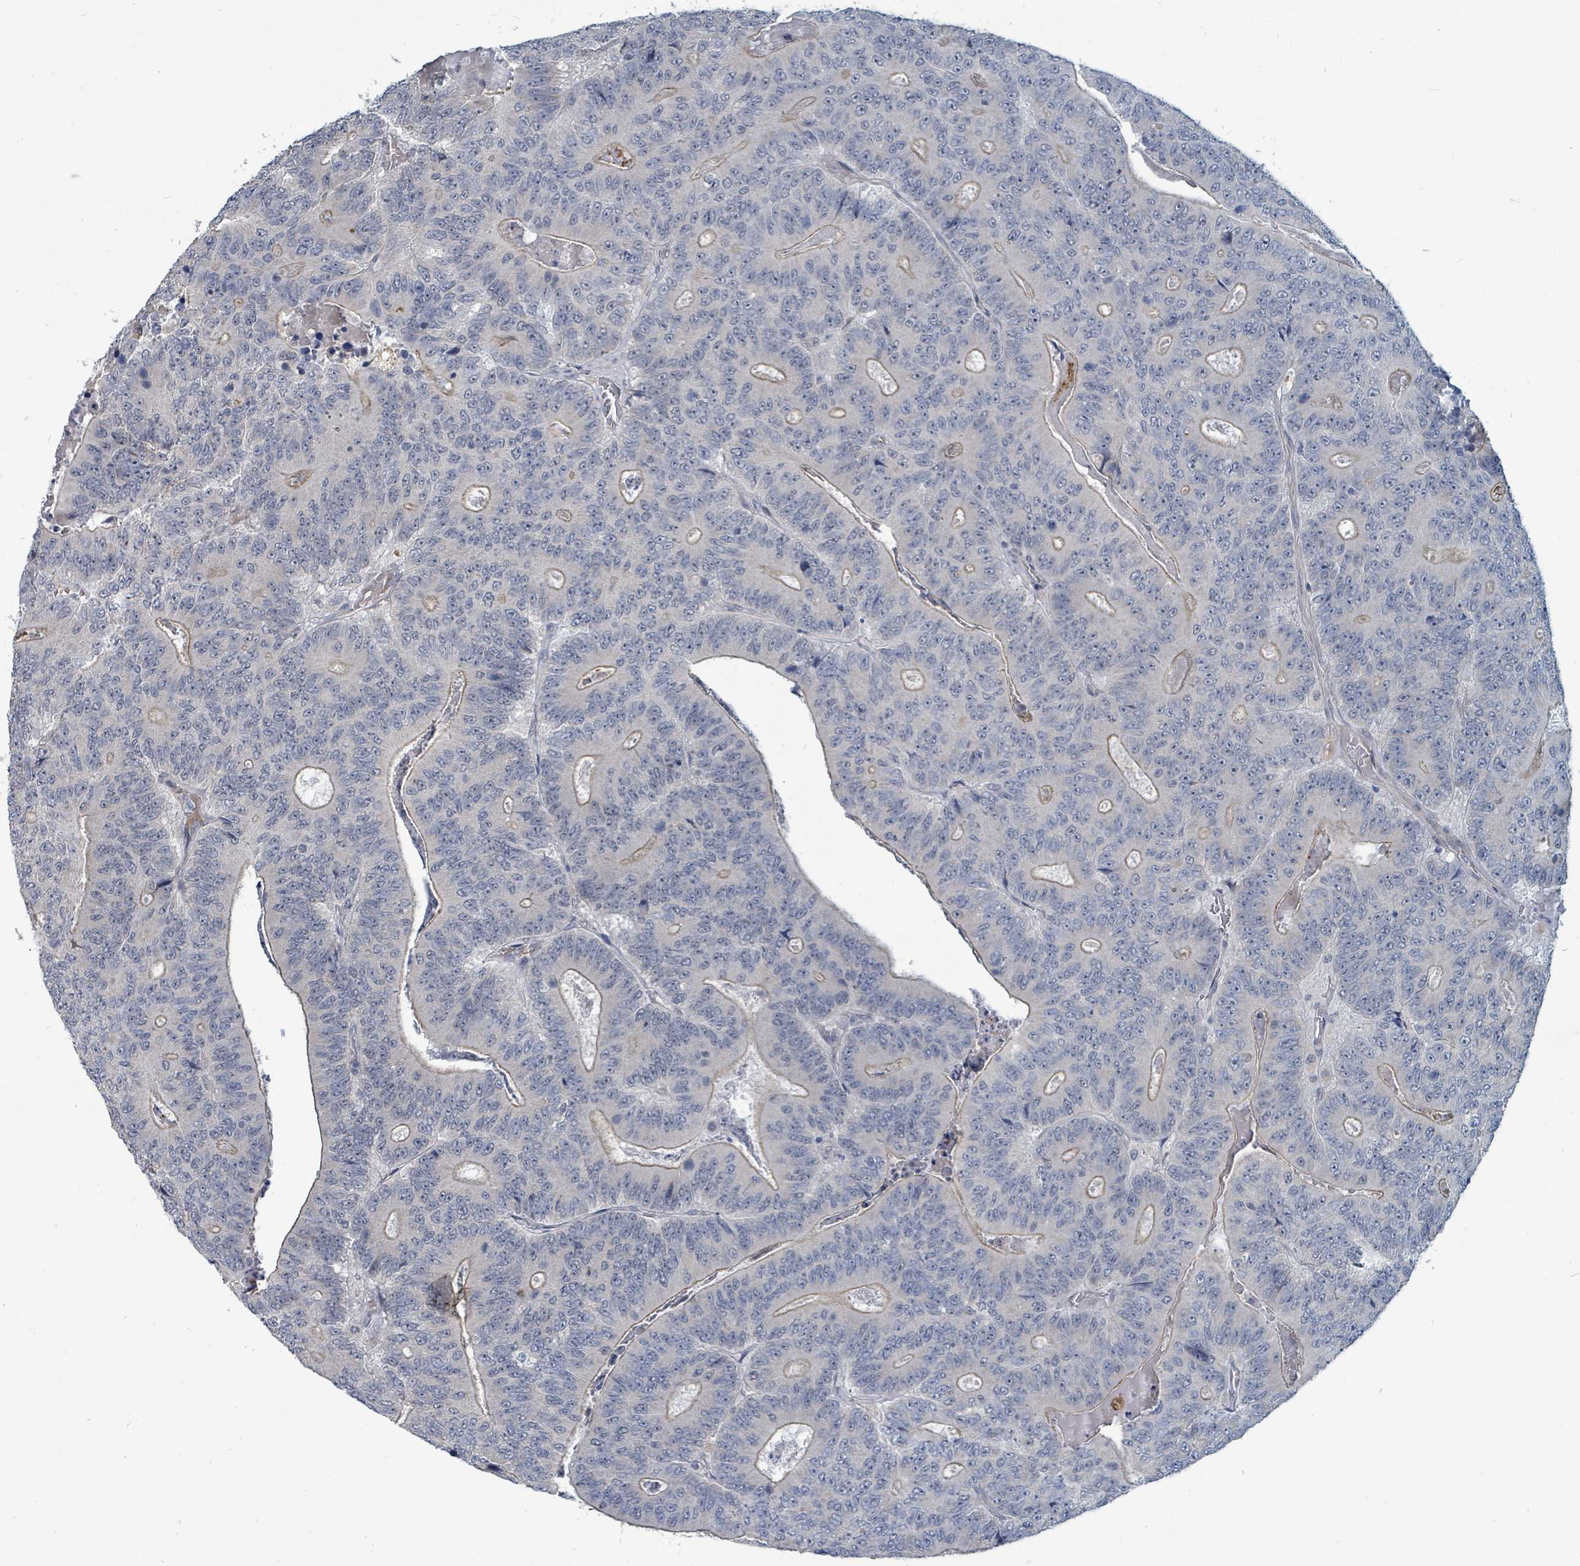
{"staining": {"intensity": "weak", "quantity": "<25%", "location": "cytoplasmic/membranous"}, "tissue": "colorectal cancer", "cell_type": "Tumor cells", "image_type": "cancer", "snomed": [{"axis": "morphology", "description": "Adenocarcinoma, NOS"}, {"axis": "topography", "description": "Colon"}], "caption": "Immunohistochemistry (IHC) histopathology image of neoplastic tissue: adenocarcinoma (colorectal) stained with DAB (3,3'-diaminobenzidine) shows no significant protein expression in tumor cells.", "gene": "TRDMT1", "patient": {"sex": "male", "age": 83}}